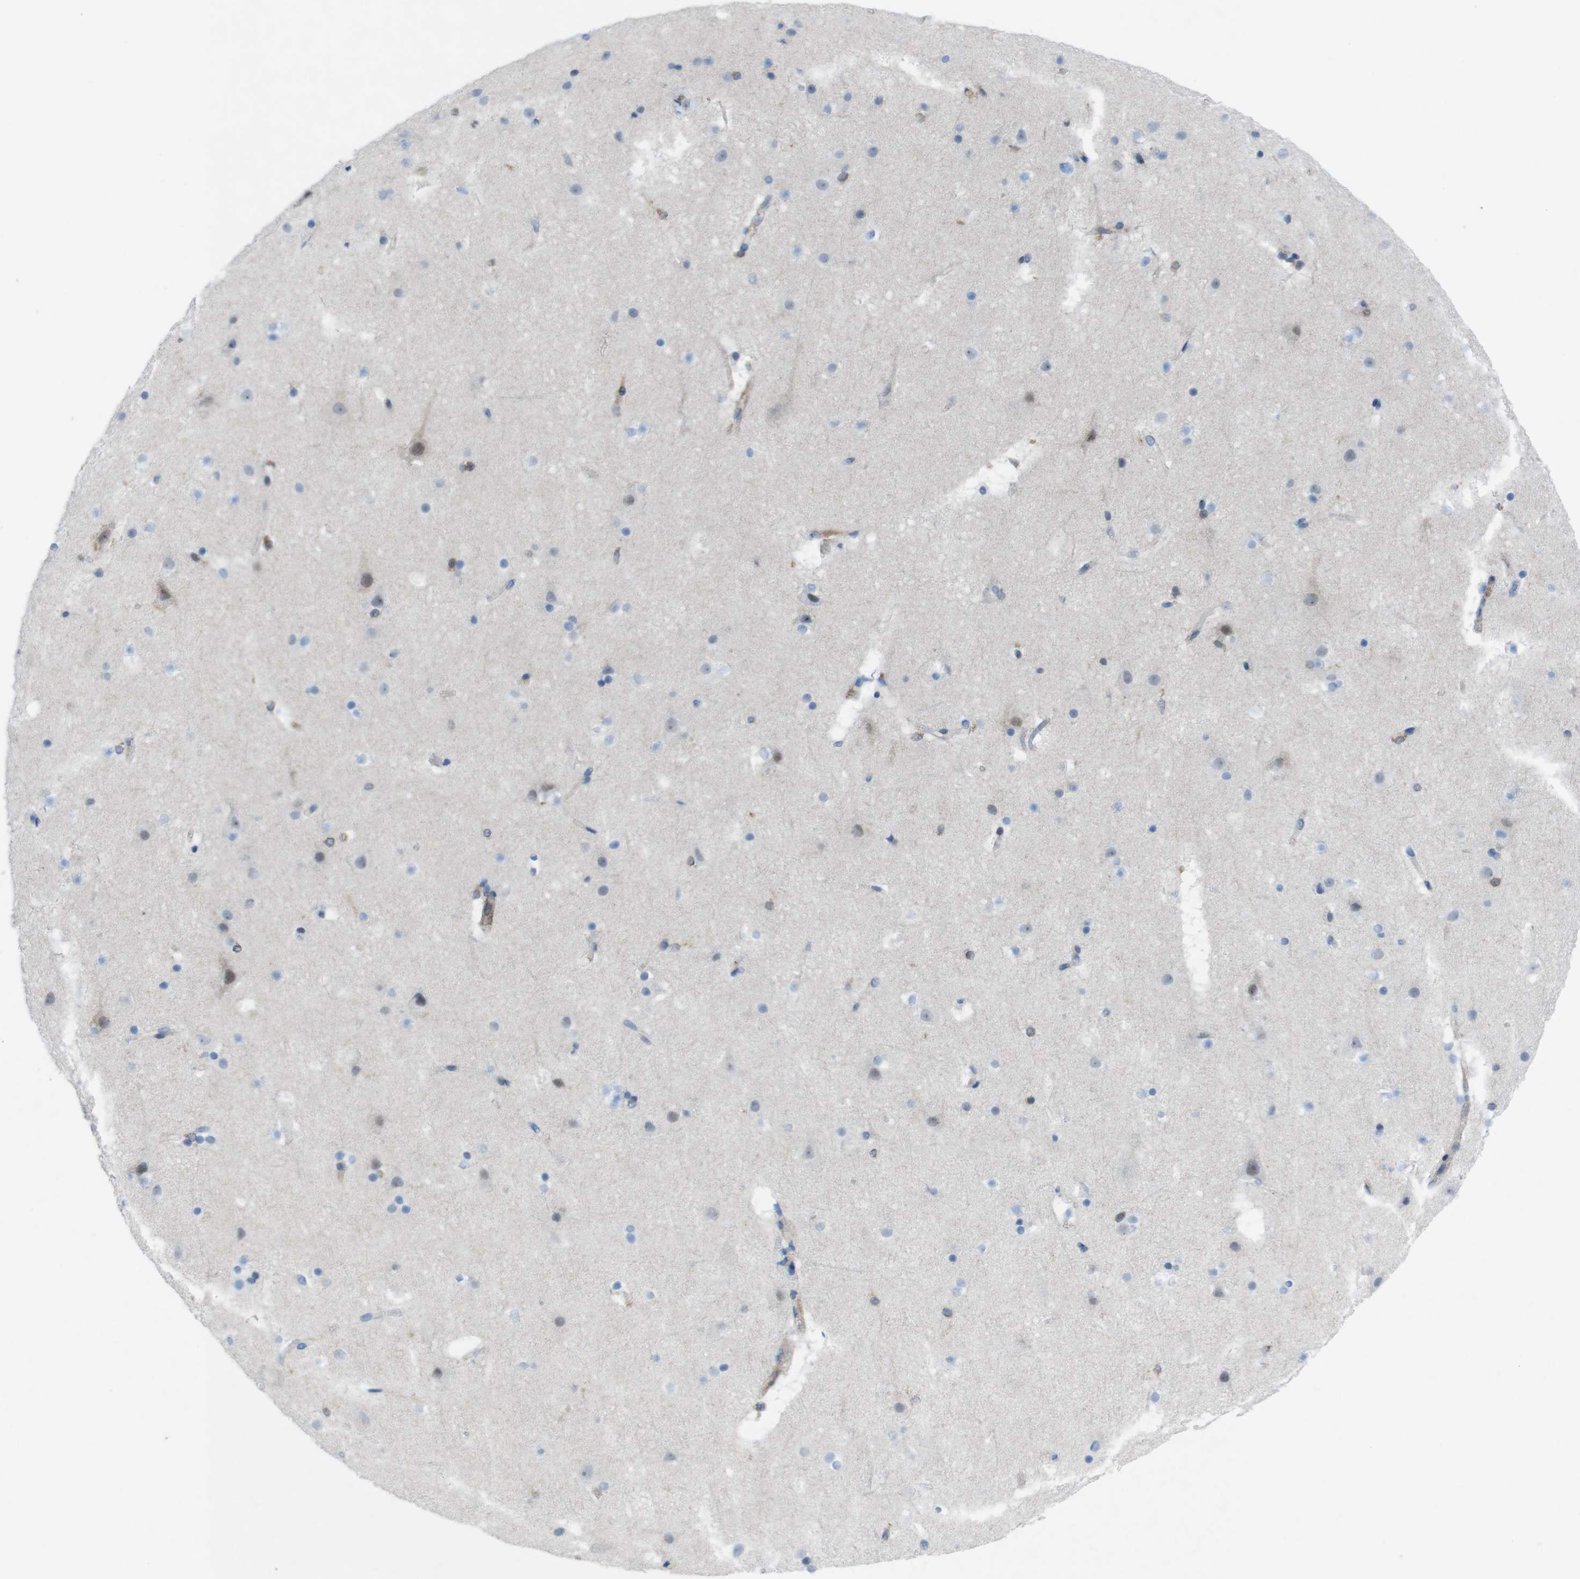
{"staining": {"intensity": "weak", "quantity": "25%-75%", "location": "cytoplasmic/membranous"}, "tissue": "cerebral cortex", "cell_type": "Endothelial cells", "image_type": "normal", "snomed": [{"axis": "morphology", "description": "Normal tissue, NOS"}, {"axis": "topography", "description": "Cerebral cortex"}], "caption": "Immunohistochemical staining of unremarkable cerebral cortex shows low levels of weak cytoplasmic/membranous expression in approximately 25%-75% of endothelial cells. The staining was performed using DAB (3,3'-diaminobenzidine) to visualize the protein expression in brown, while the nuclei were stained in blue with hematoxylin (Magnification: 20x).", "gene": "DIAPH2", "patient": {"sex": "male", "age": 45}}